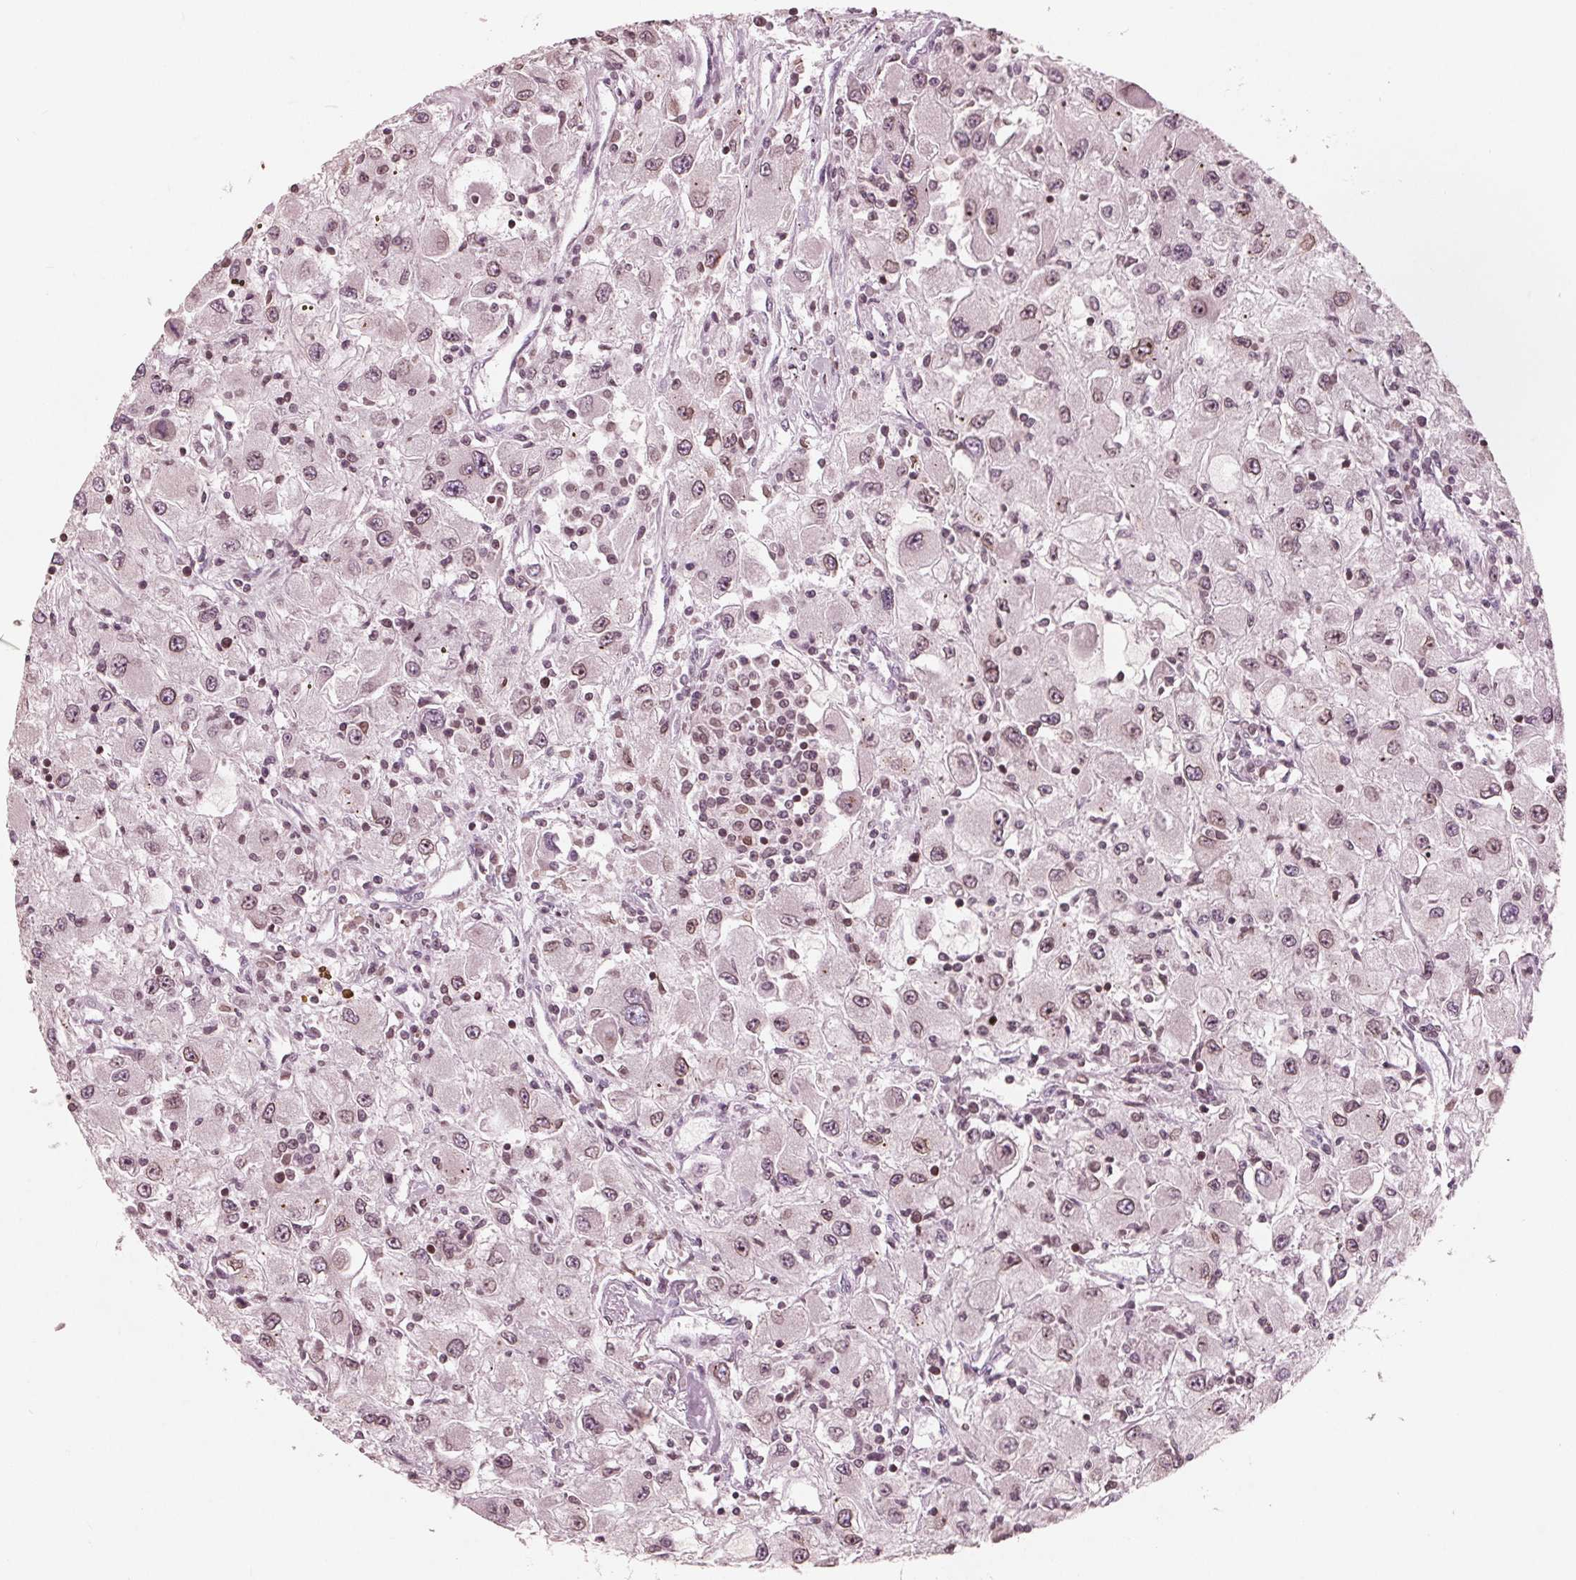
{"staining": {"intensity": "weak", "quantity": ">75%", "location": "nuclear"}, "tissue": "renal cancer", "cell_type": "Tumor cells", "image_type": "cancer", "snomed": [{"axis": "morphology", "description": "Adenocarcinoma, NOS"}, {"axis": "topography", "description": "Kidney"}], "caption": "This is a photomicrograph of immunohistochemistry (IHC) staining of adenocarcinoma (renal), which shows weak expression in the nuclear of tumor cells.", "gene": "NUP210", "patient": {"sex": "female", "age": 67}}